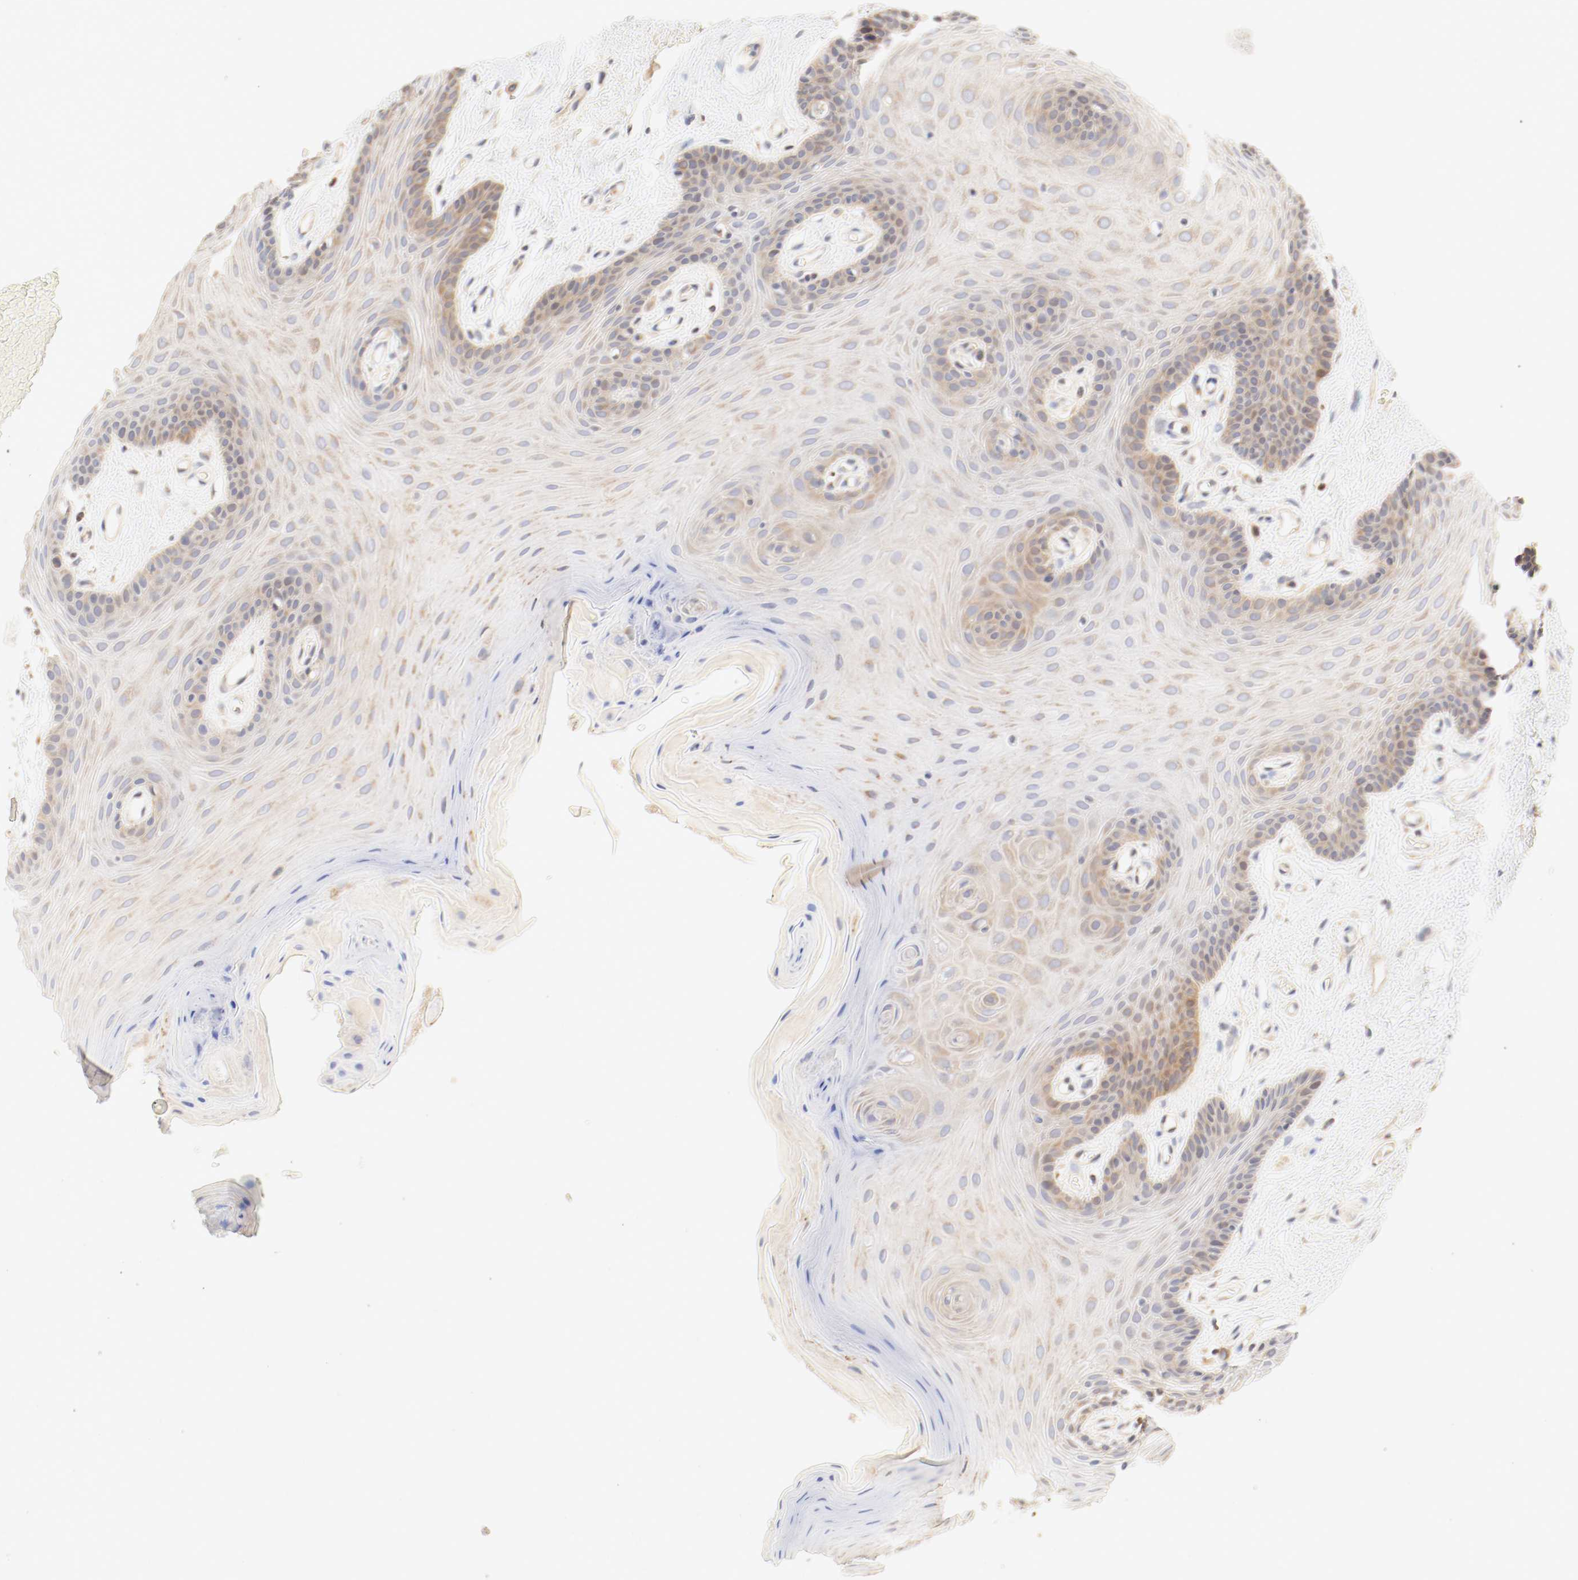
{"staining": {"intensity": "moderate", "quantity": "25%-75%", "location": "cytoplasmic/membranous"}, "tissue": "oral mucosa", "cell_type": "Squamous epithelial cells", "image_type": "normal", "snomed": [{"axis": "morphology", "description": "Normal tissue, NOS"}, {"axis": "morphology", "description": "Squamous cell carcinoma, NOS"}, {"axis": "topography", "description": "Skeletal muscle"}, {"axis": "topography", "description": "Oral tissue"}, {"axis": "topography", "description": "Head-Neck"}], "caption": "The immunohistochemical stain labels moderate cytoplasmic/membranous expression in squamous epithelial cells of unremarkable oral mucosa.", "gene": "GIT1", "patient": {"sex": "male", "age": 71}}